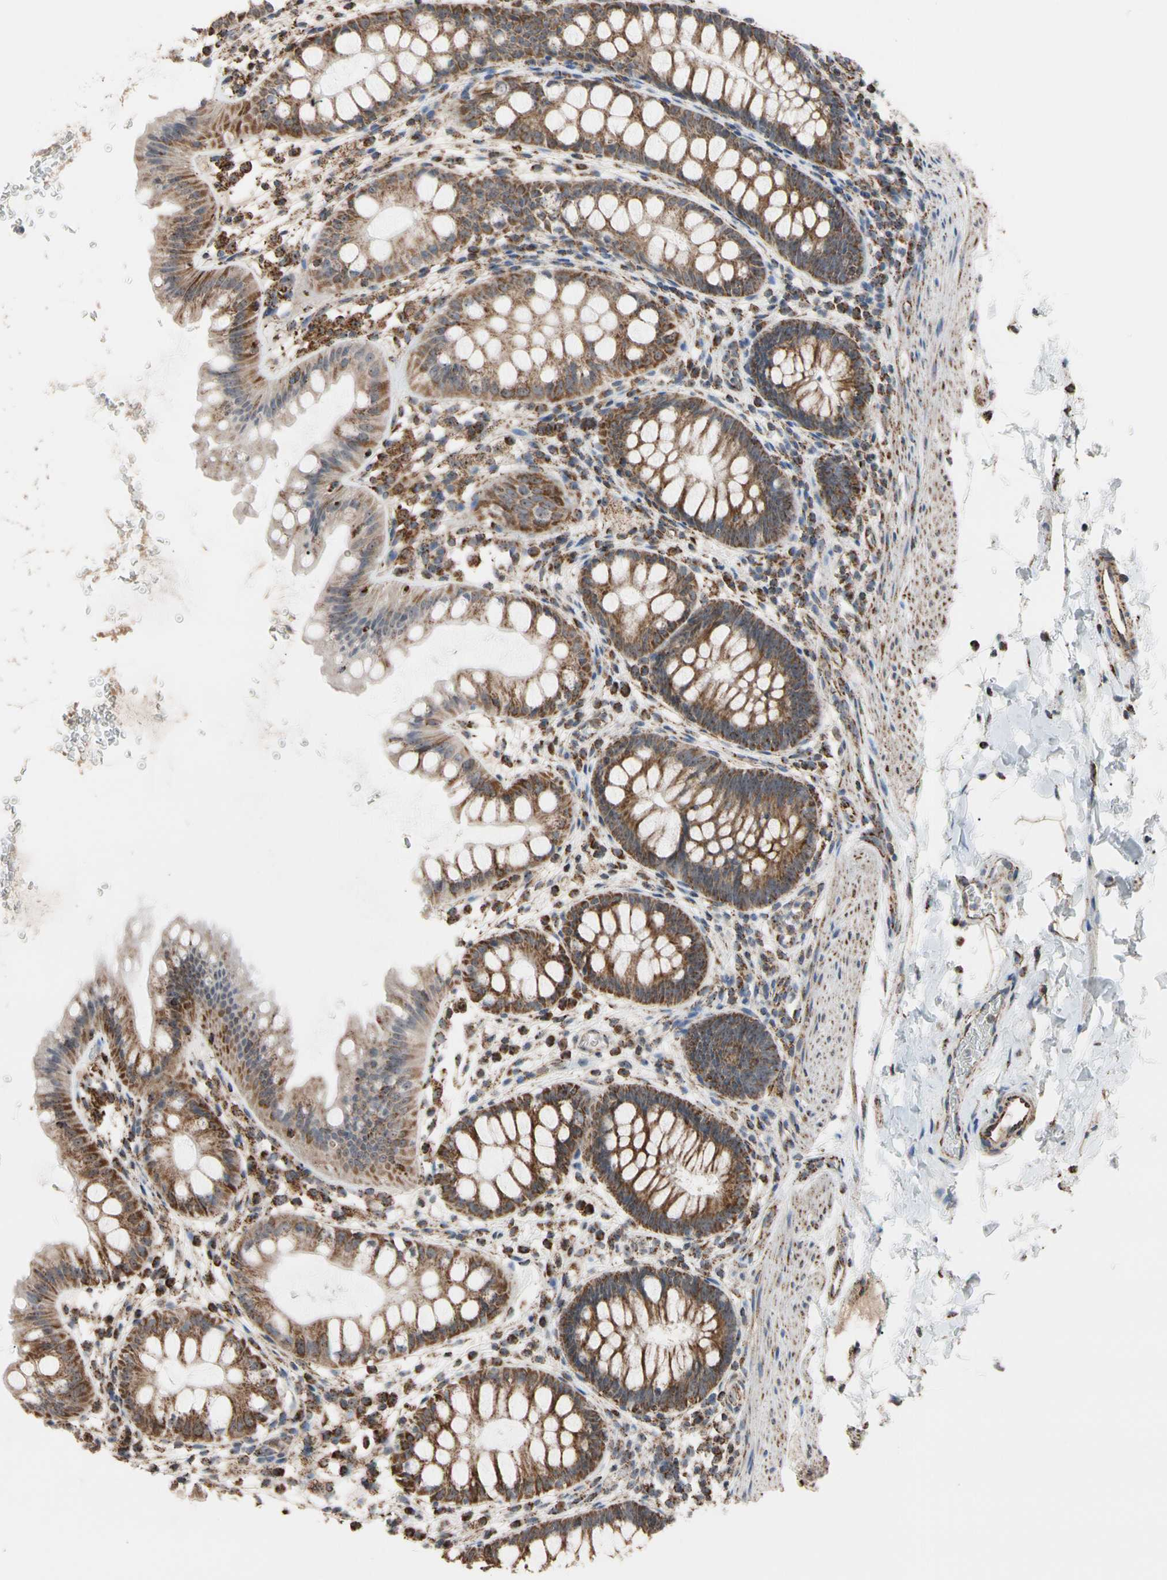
{"staining": {"intensity": "strong", "quantity": ">75%", "location": "cytoplasmic/membranous"}, "tissue": "rectum", "cell_type": "Glandular cells", "image_type": "normal", "snomed": [{"axis": "morphology", "description": "Normal tissue, NOS"}, {"axis": "topography", "description": "Rectum"}], "caption": "This histopathology image demonstrates immunohistochemistry (IHC) staining of benign human rectum, with high strong cytoplasmic/membranous expression in approximately >75% of glandular cells.", "gene": "FAM110B", "patient": {"sex": "female", "age": 24}}